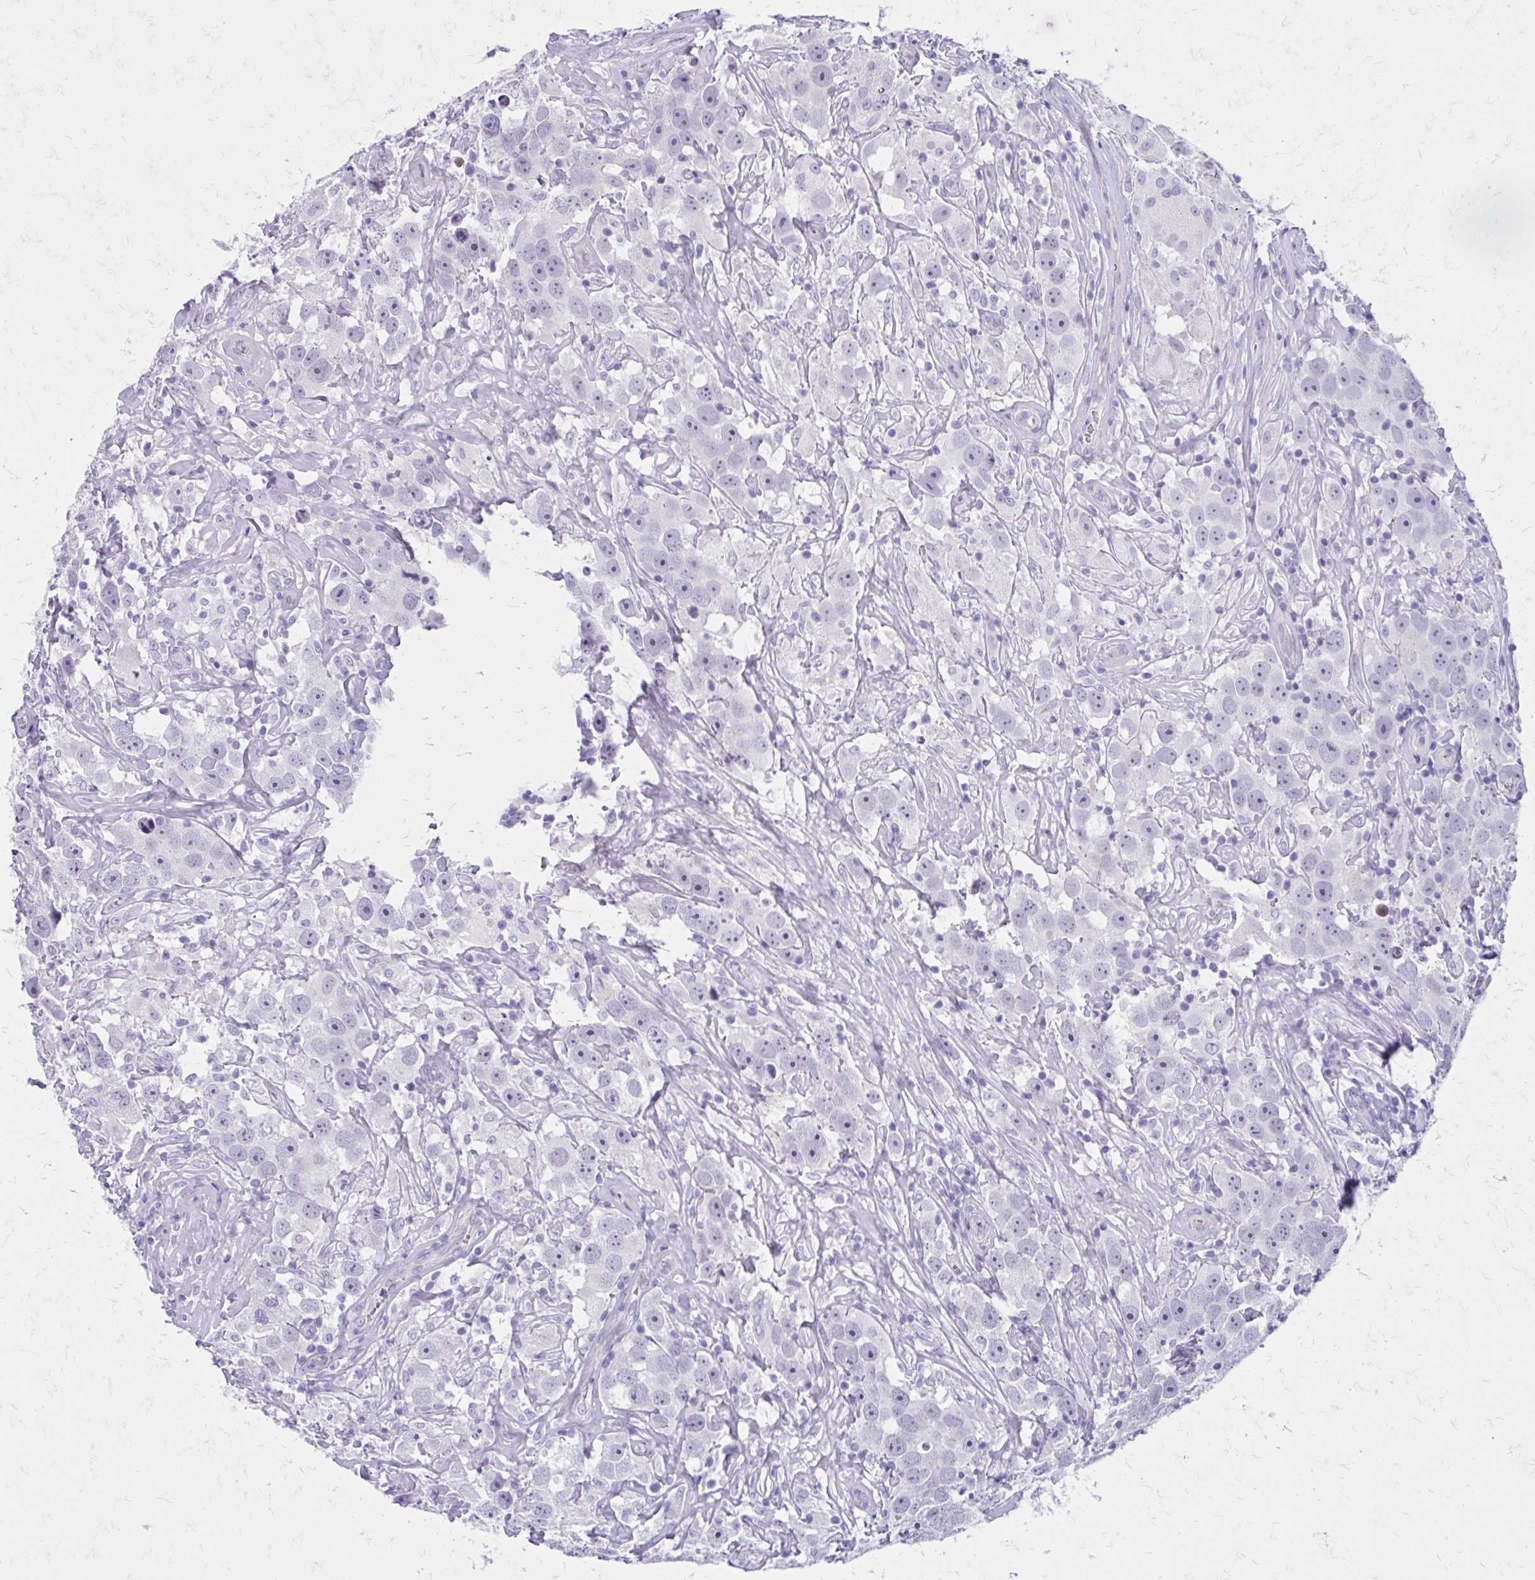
{"staining": {"intensity": "negative", "quantity": "none", "location": "none"}, "tissue": "testis cancer", "cell_type": "Tumor cells", "image_type": "cancer", "snomed": [{"axis": "morphology", "description": "Seminoma, NOS"}, {"axis": "topography", "description": "Testis"}], "caption": "This micrograph is of testis cancer (seminoma) stained with immunohistochemistry (IHC) to label a protein in brown with the nuclei are counter-stained blue. There is no positivity in tumor cells. (Brightfield microscopy of DAB IHC at high magnification).", "gene": "LCN15", "patient": {"sex": "male", "age": 49}}